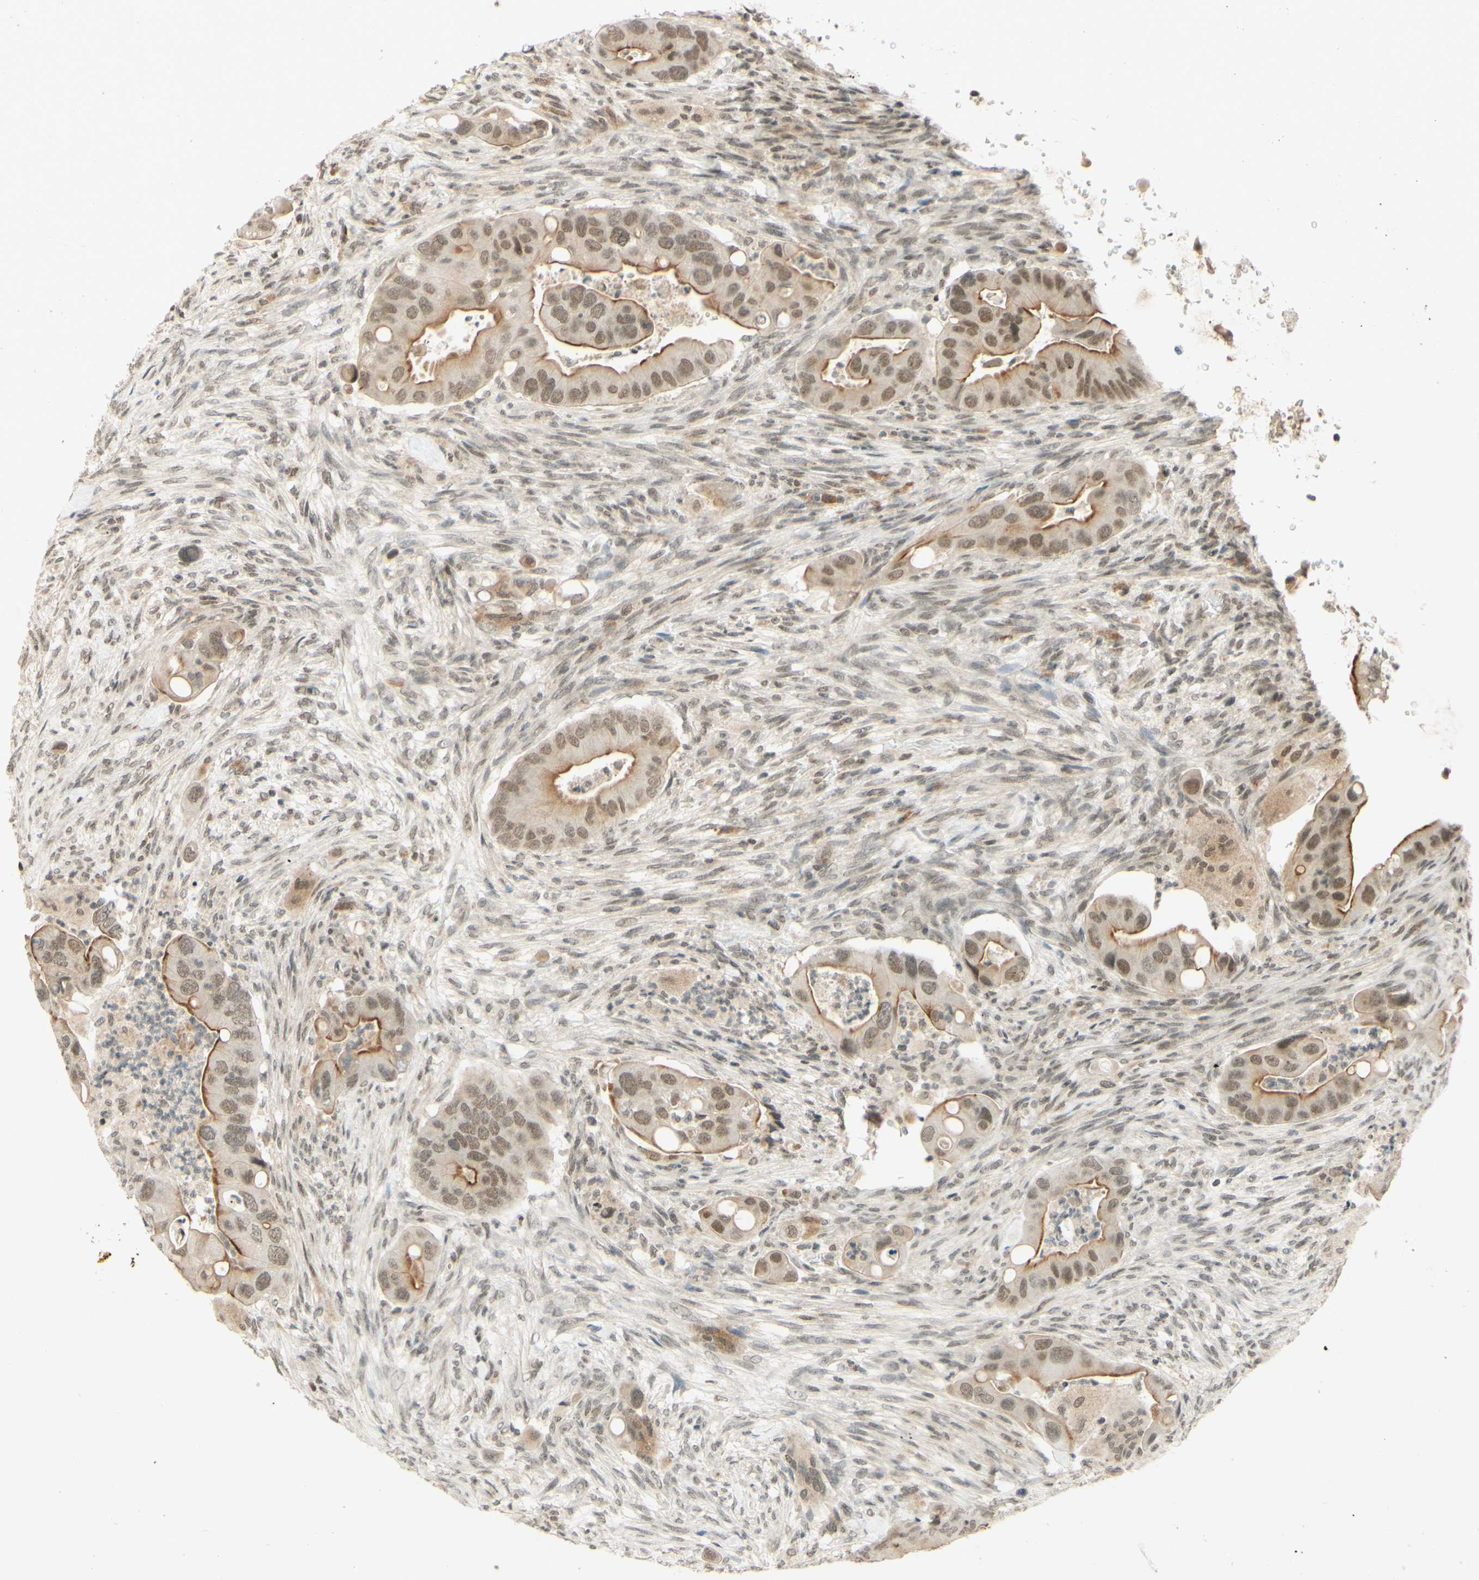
{"staining": {"intensity": "moderate", "quantity": ">75%", "location": "cytoplasmic/membranous,nuclear"}, "tissue": "colorectal cancer", "cell_type": "Tumor cells", "image_type": "cancer", "snomed": [{"axis": "morphology", "description": "Adenocarcinoma, NOS"}, {"axis": "topography", "description": "Rectum"}], "caption": "Immunohistochemistry of human colorectal cancer demonstrates medium levels of moderate cytoplasmic/membranous and nuclear expression in about >75% of tumor cells.", "gene": "SMARCB1", "patient": {"sex": "female", "age": 57}}